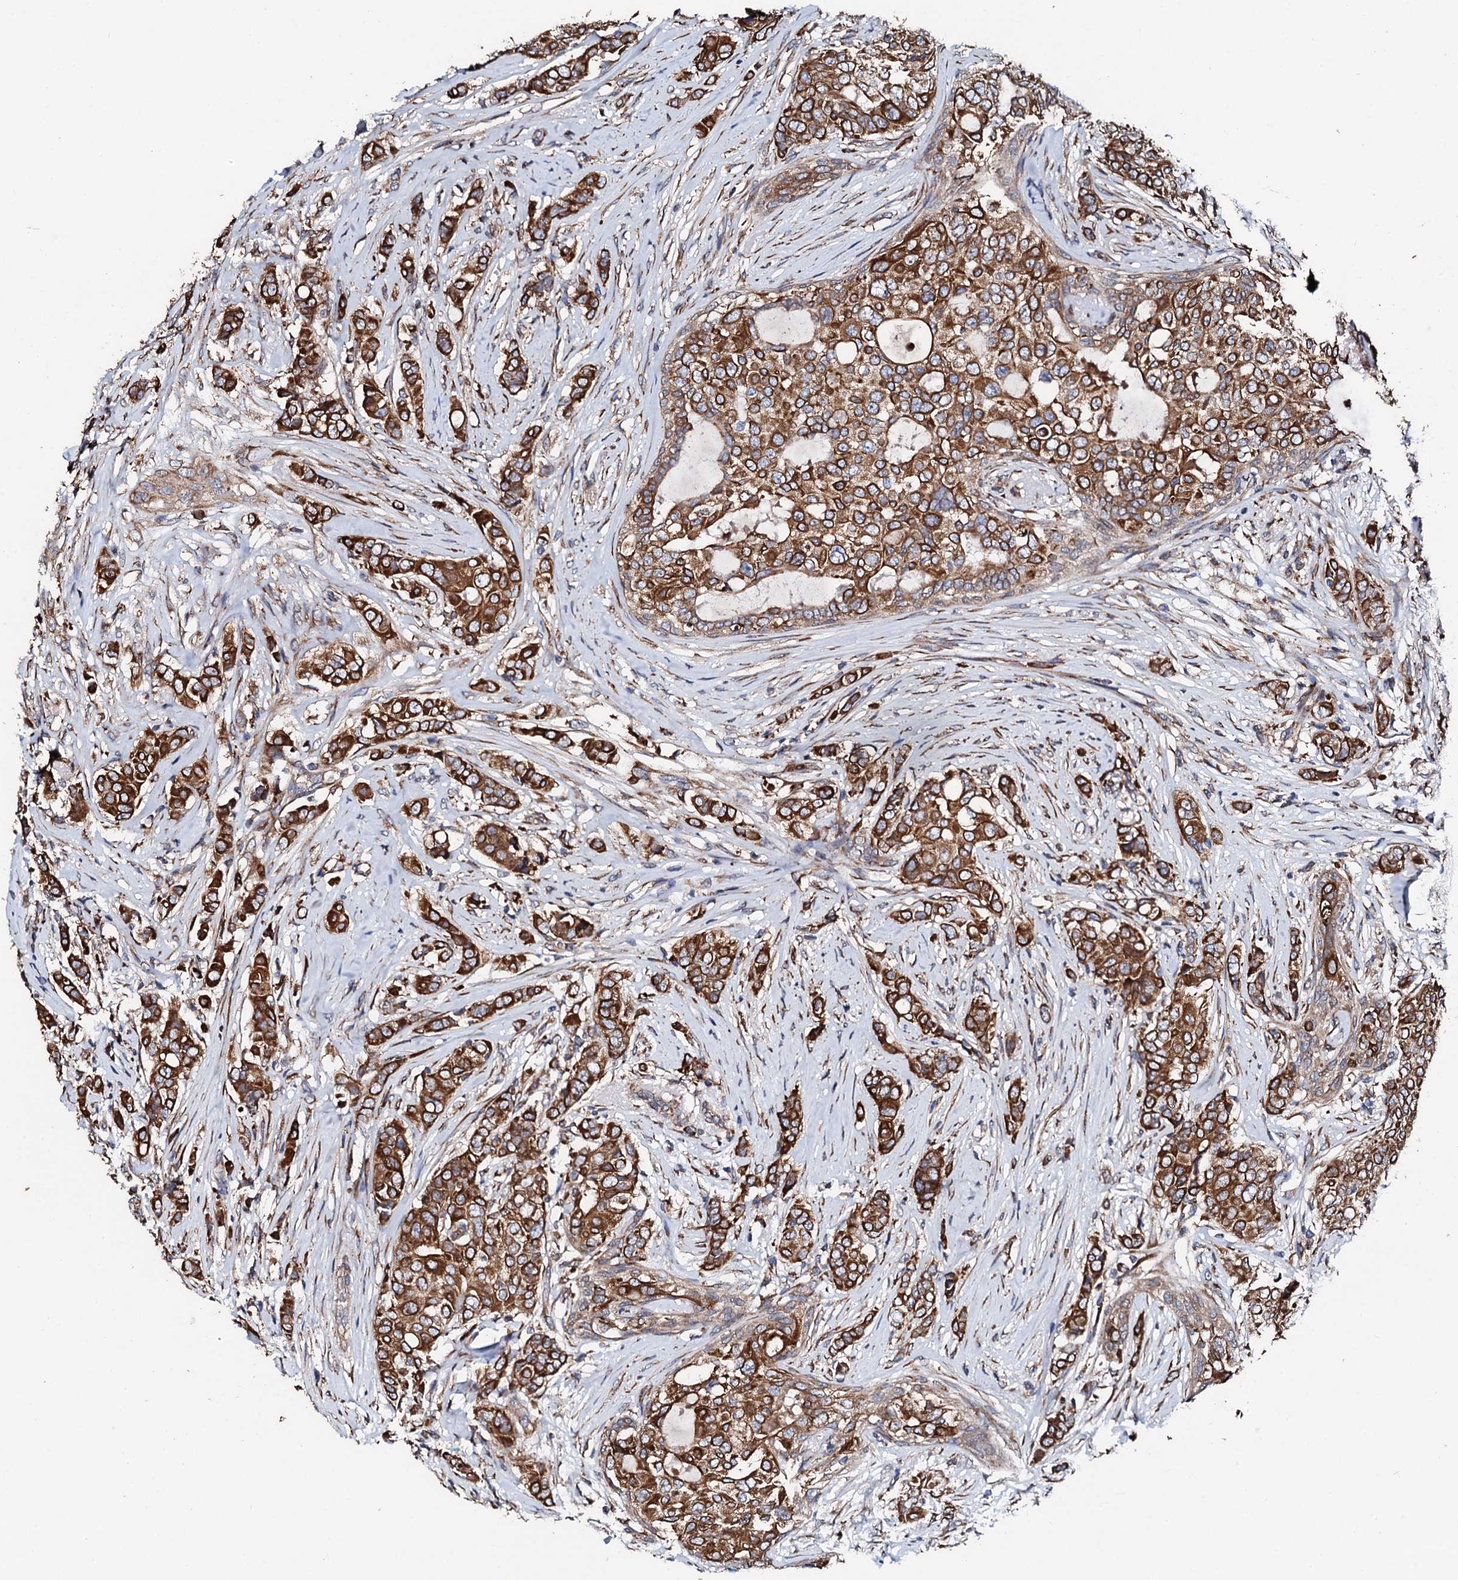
{"staining": {"intensity": "strong", "quantity": ">75%", "location": "cytoplasmic/membranous"}, "tissue": "breast cancer", "cell_type": "Tumor cells", "image_type": "cancer", "snomed": [{"axis": "morphology", "description": "Lobular carcinoma"}, {"axis": "topography", "description": "Breast"}], "caption": "Brown immunohistochemical staining in breast cancer exhibits strong cytoplasmic/membranous staining in approximately >75% of tumor cells.", "gene": "CKAP5", "patient": {"sex": "female", "age": 51}}